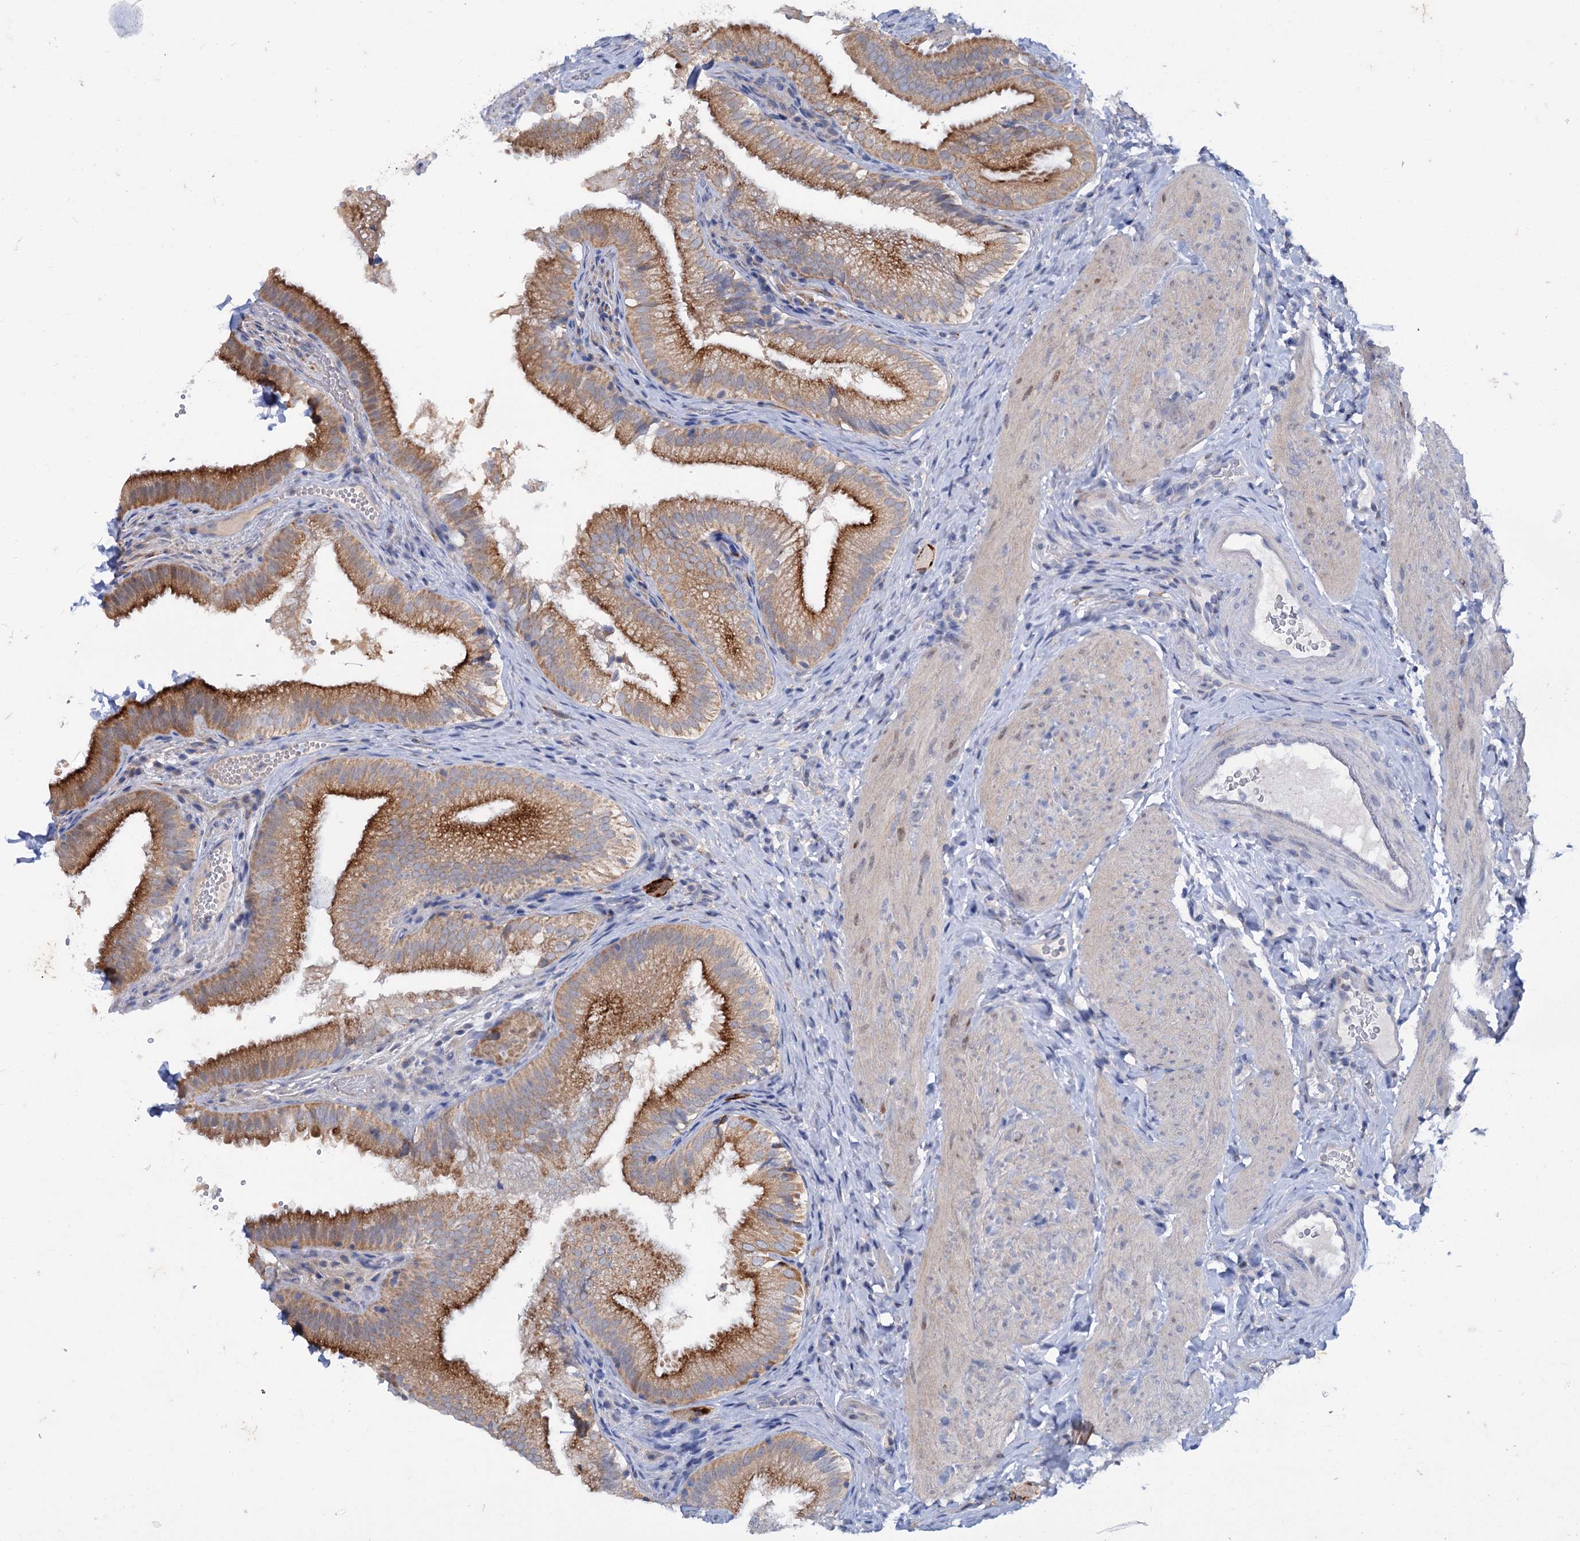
{"staining": {"intensity": "strong", "quantity": ">75%", "location": "cytoplasmic/membranous"}, "tissue": "gallbladder", "cell_type": "Glandular cells", "image_type": "normal", "snomed": [{"axis": "morphology", "description": "Normal tissue, NOS"}, {"axis": "topography", "description": "Gallbladder"}], "caption": "Immunohistochemistry photomicrograph of benign gallbladder stained for a protein (brown), which exhibits high levels of strong cytoplasmic/membranous positivity in about >75% of glandular cells.", "gene": "MID1IP1", "patient": {"sex": "female", "age": 30}}